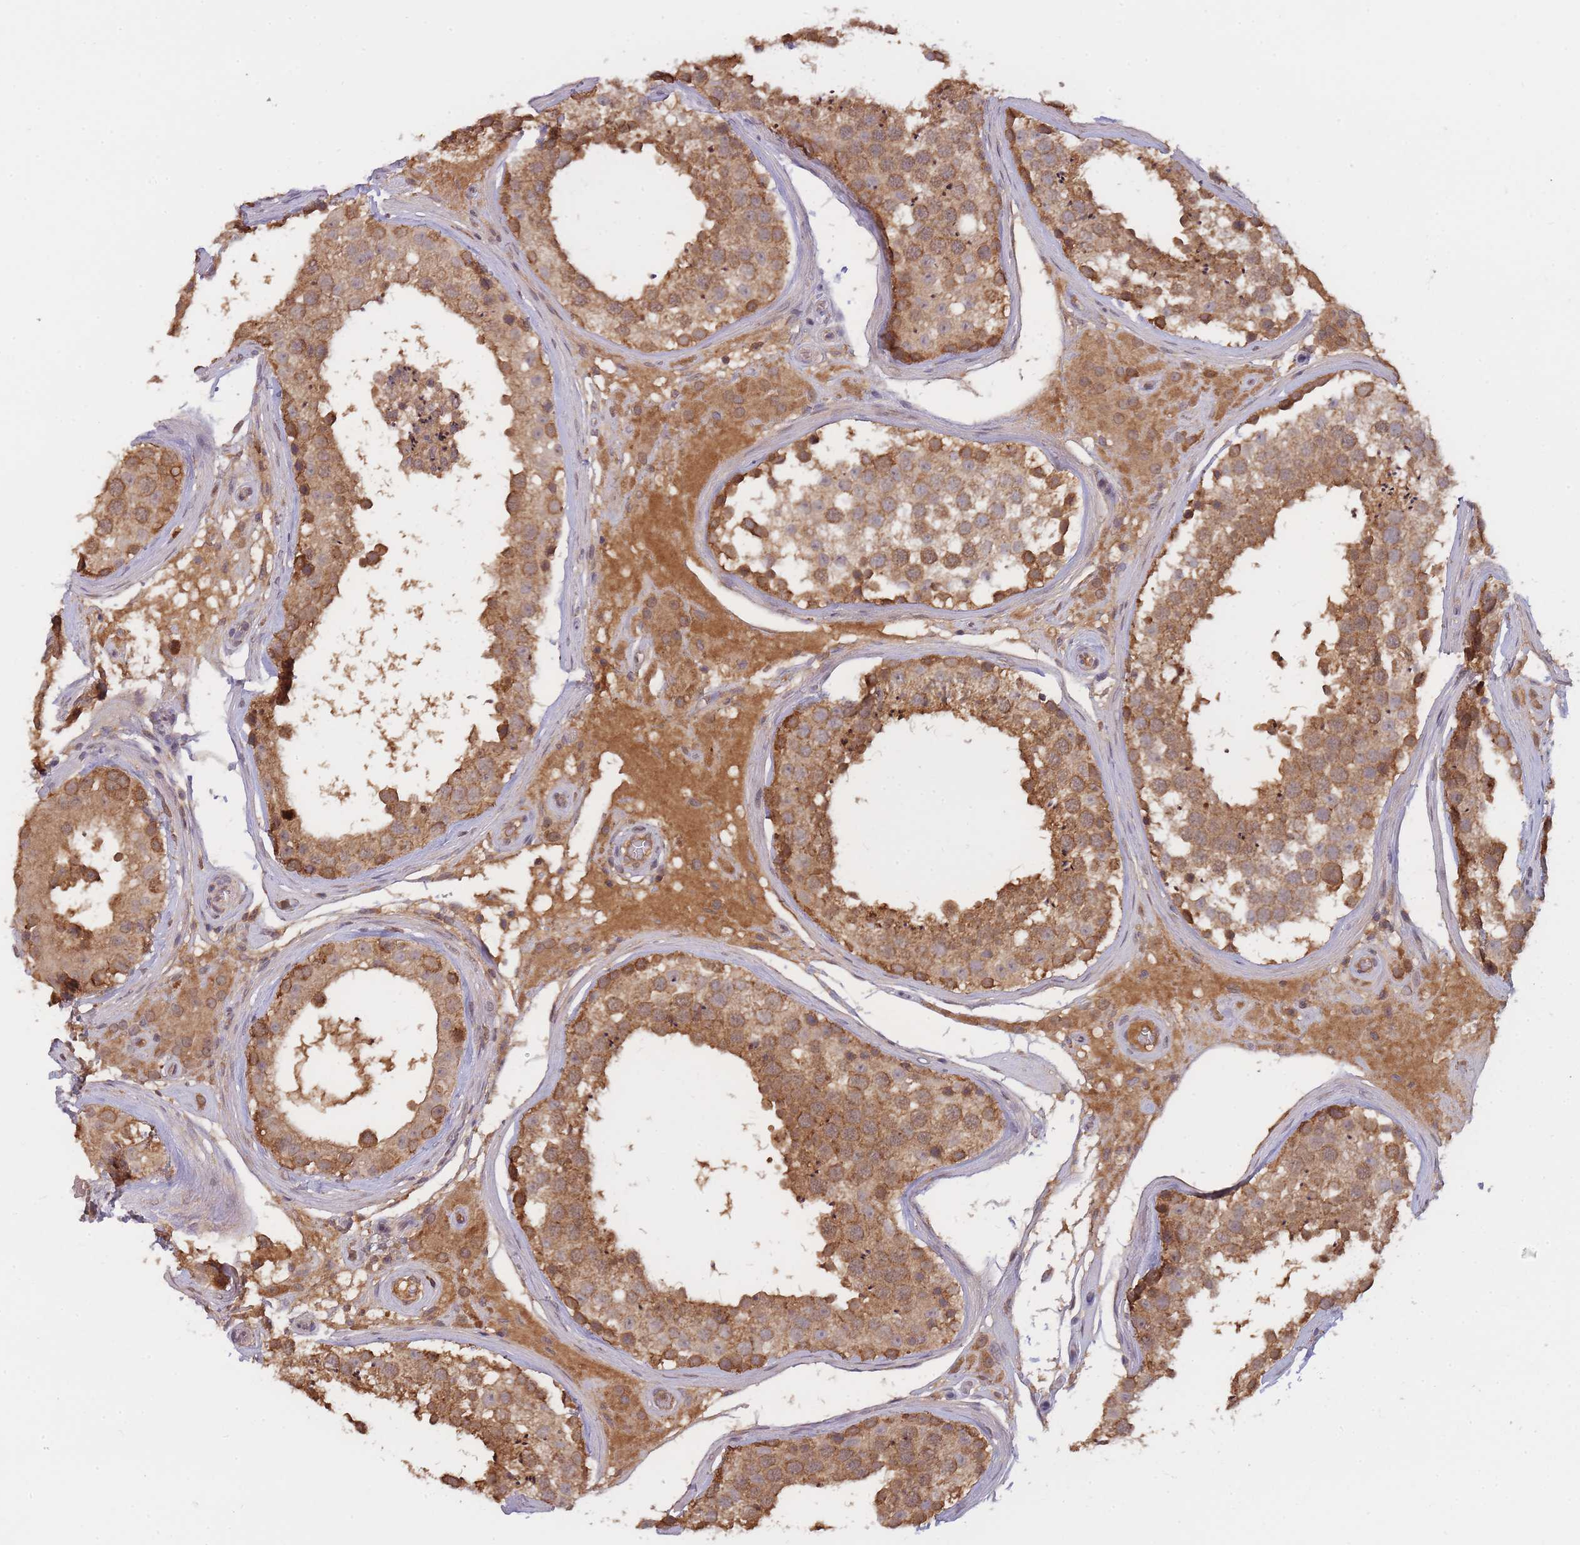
{"staining": {"intensity": "moderate", "quantity": ">75%", "location": "cytoplasmic/membranous"}, "tissue": "testis", "cell_type": "Cells in seminiferous ducts", "image_type": "normal", "snomed": [{"axis": "morphology", "description": "Normal tissue, NOS"}, {"axis": "topography", "description": "Testis"}], "caption": "DAB immunohistochemical staining of benign testis demonstrates moderate cytoplasmic/membranous protein expression in approximately >75% of cells in seminiferous ducts.", "gene": "PIP4P1", "patient": {"sex": "male", "age": 46}}